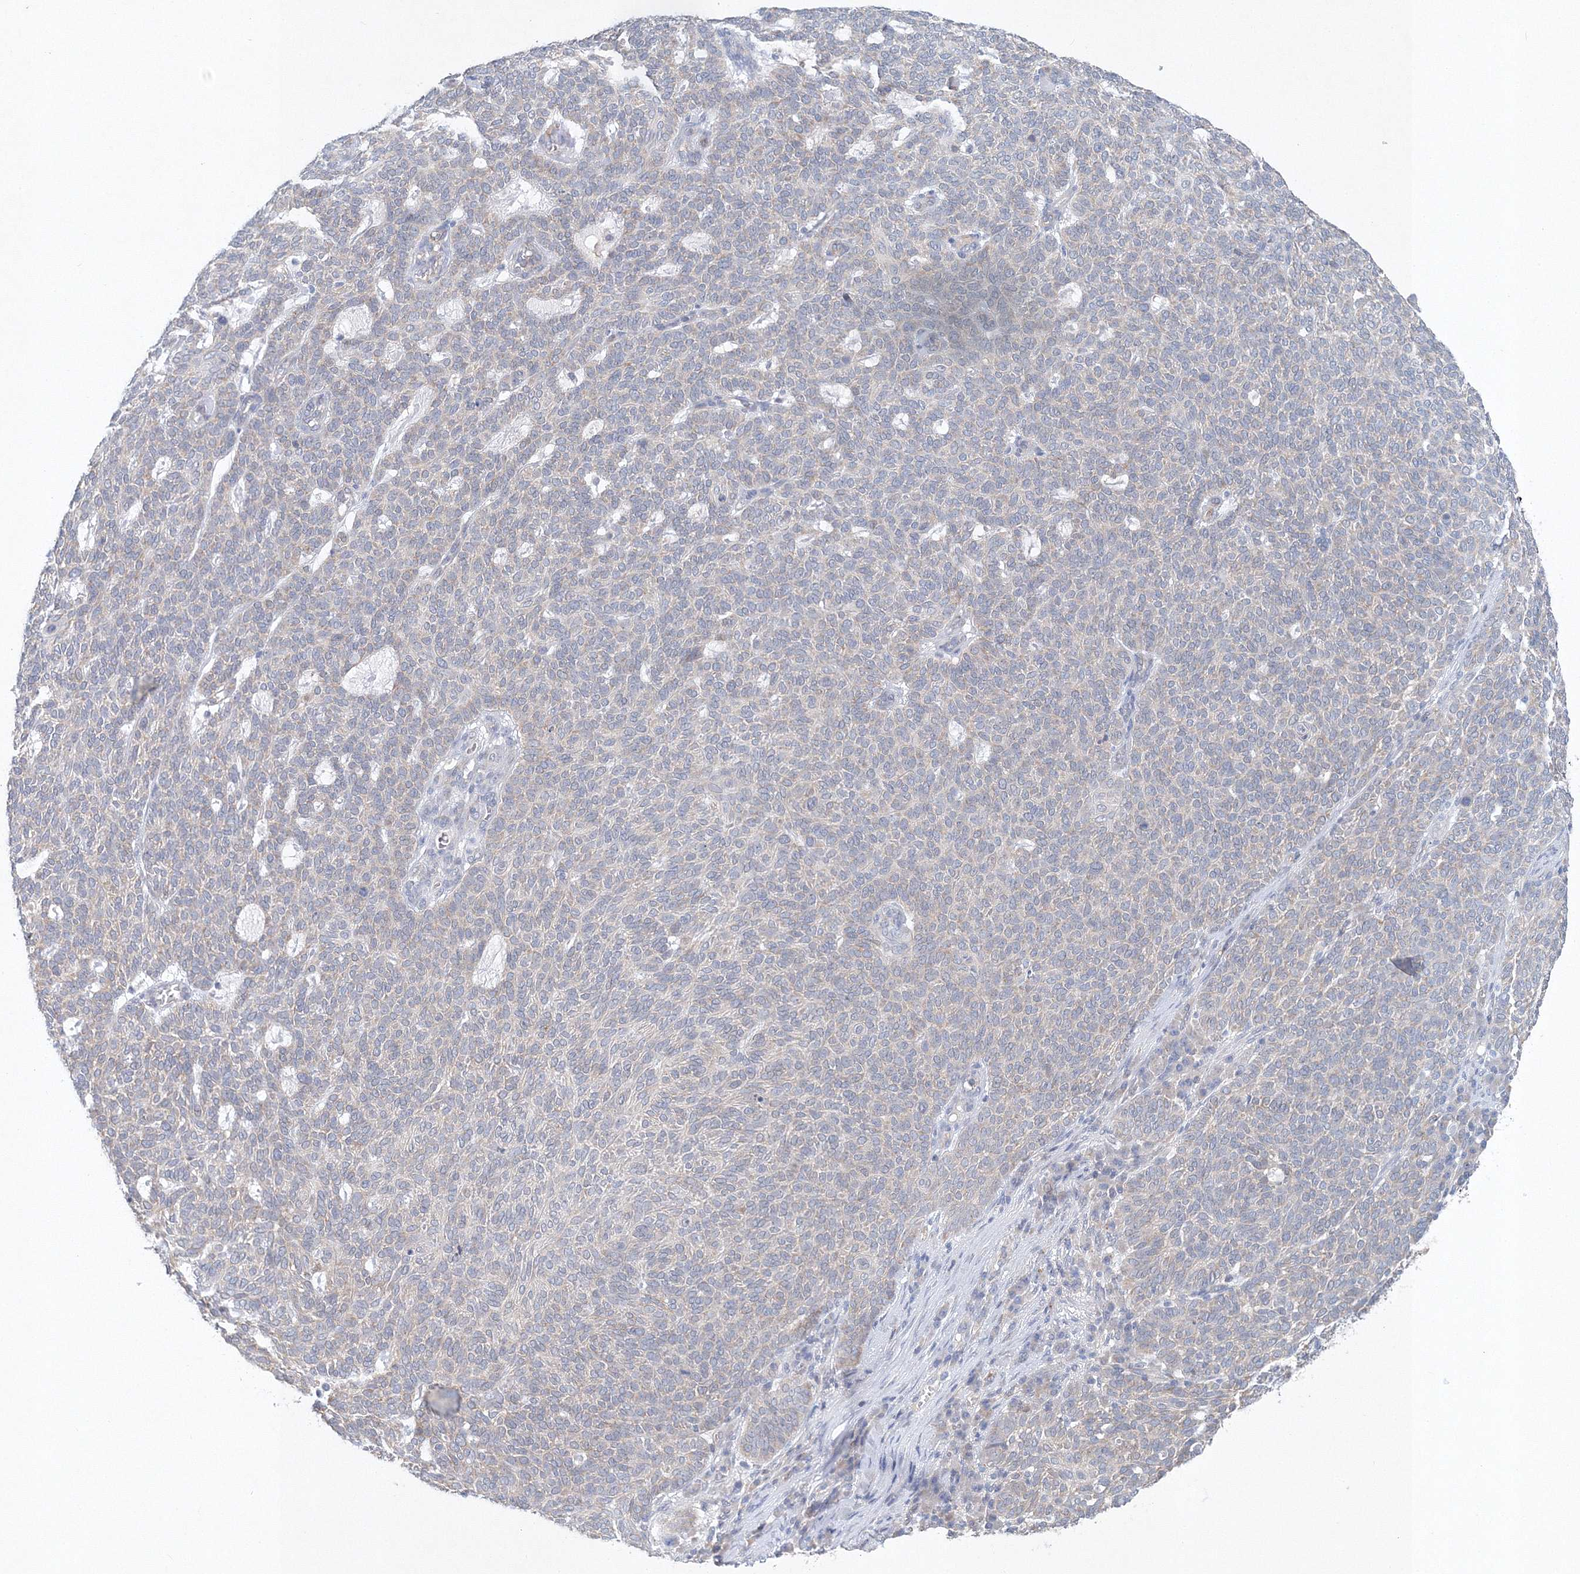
{"staining": {"intensity": "weak", "quantity": "<25%", "location": "cytoplasmic/membranous"}, "tissue": "skin cancer", "cell_type": "Tumor cells", "image_type": "cancer", "snomed": [{"axis": "morphology", "description": "Squamous cell carcinoma, NOS"}, {"axis": "topography", "description": "Skin"}], "caption": "Immunohistochemistry (IHC) image of skin cancer stained for a protein (brown), which reveals no staining in tumor cells. Nuclei are stained in blue.", "gene": "SH3BP5", "patient": {"sex": "female", "age": 90}}